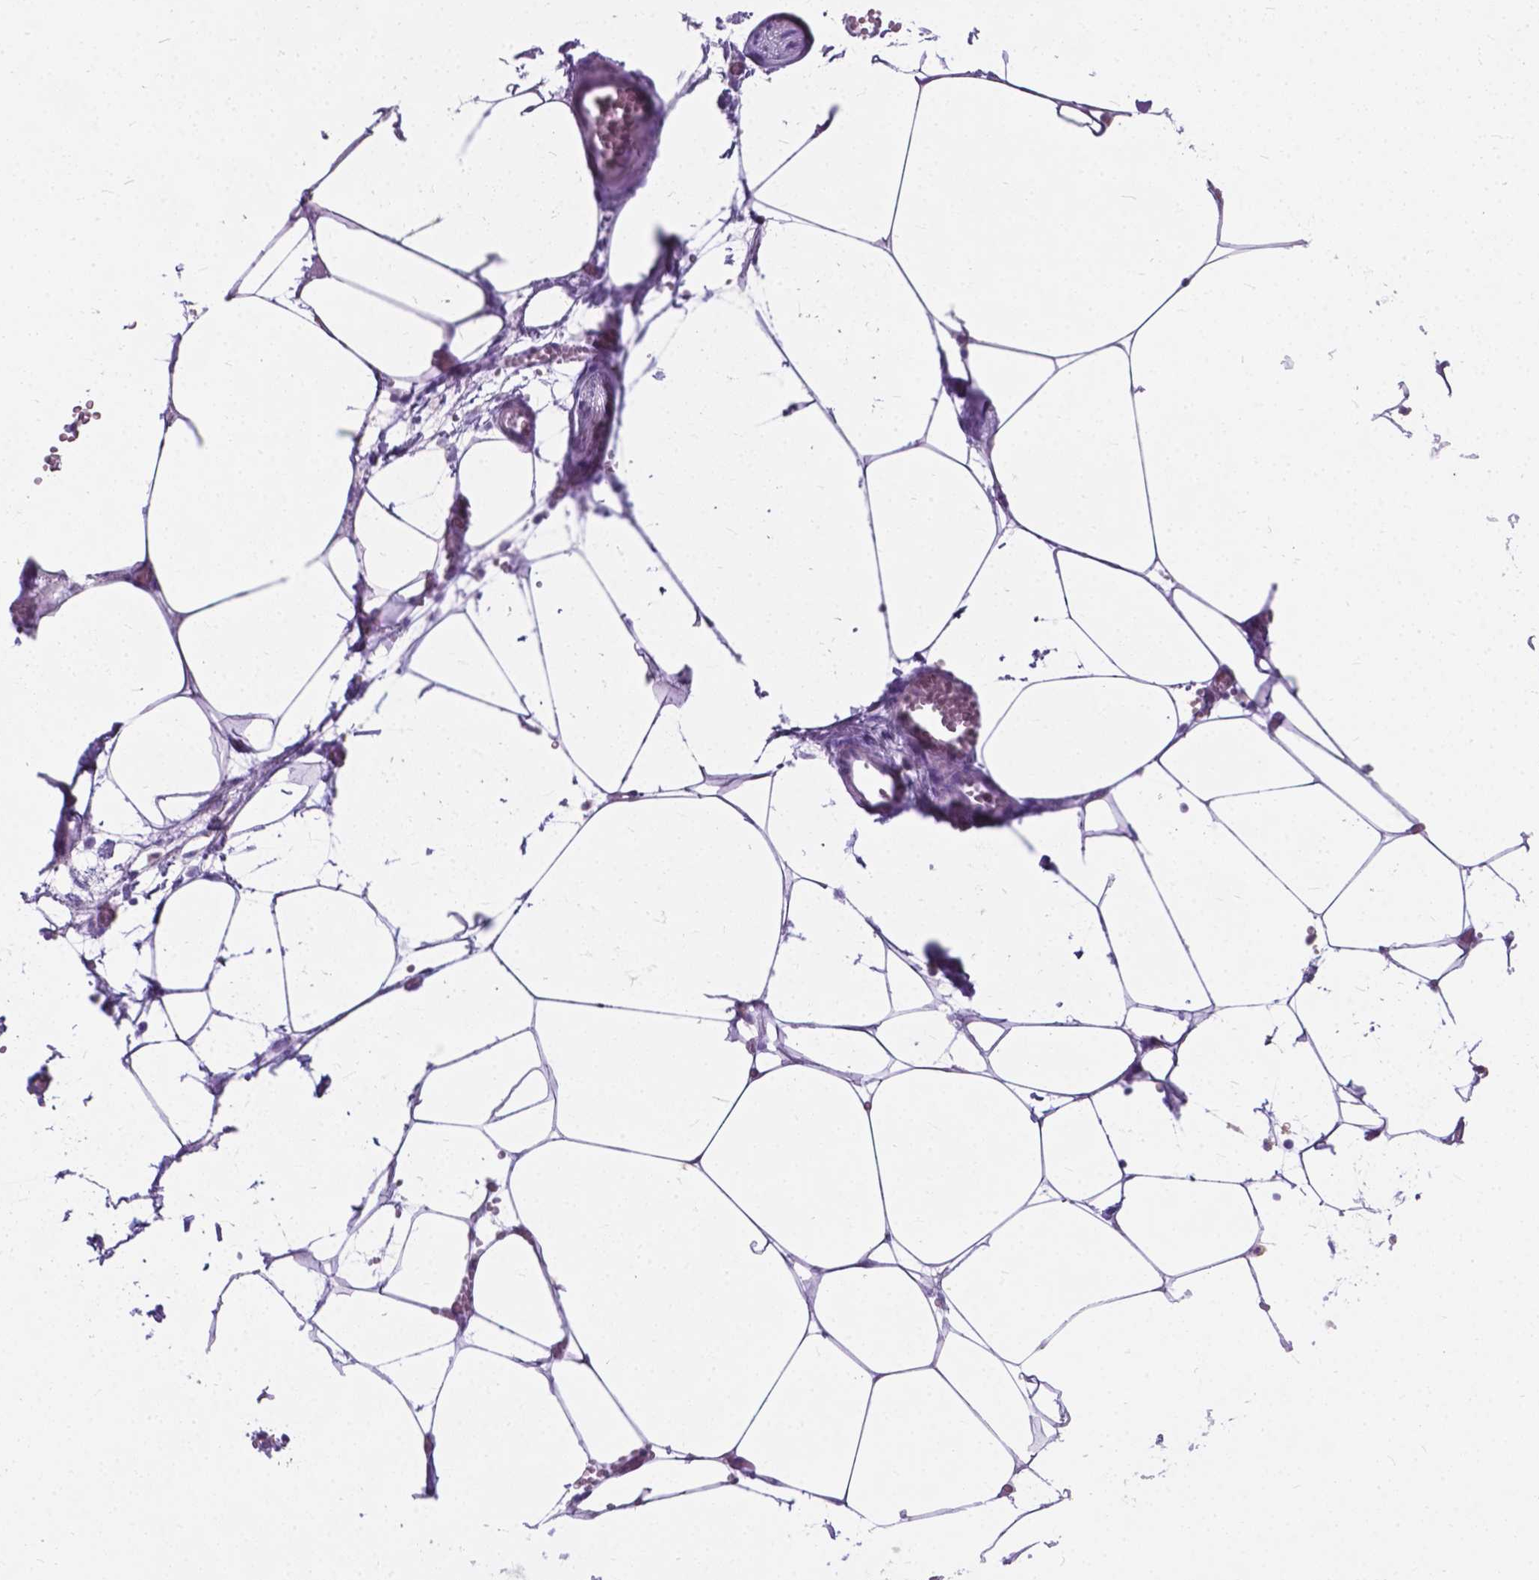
{"staining": {"intensity": "negative", "quantity": "none", "location": "none"}, "tissue": "adipose tissue", "cell_type": "Adipocytes", "image_type": "normal", "snomed": [{"axis": "morphology", "description": "Normal tissue, NOS"}, {"axis": "topography", "description": "Adipose tissue"}, {"axis": "topography", "description": "Pancreas"}, {"axis": "topography", "description": "Peripheral nerve tissue"}], "caption": "Human adipose tissue stained for a protein using IHC exhibits no positivity in adipocytes.", "gene": "KIAA0040", "patient": {"sex": "female", "age": 58}}